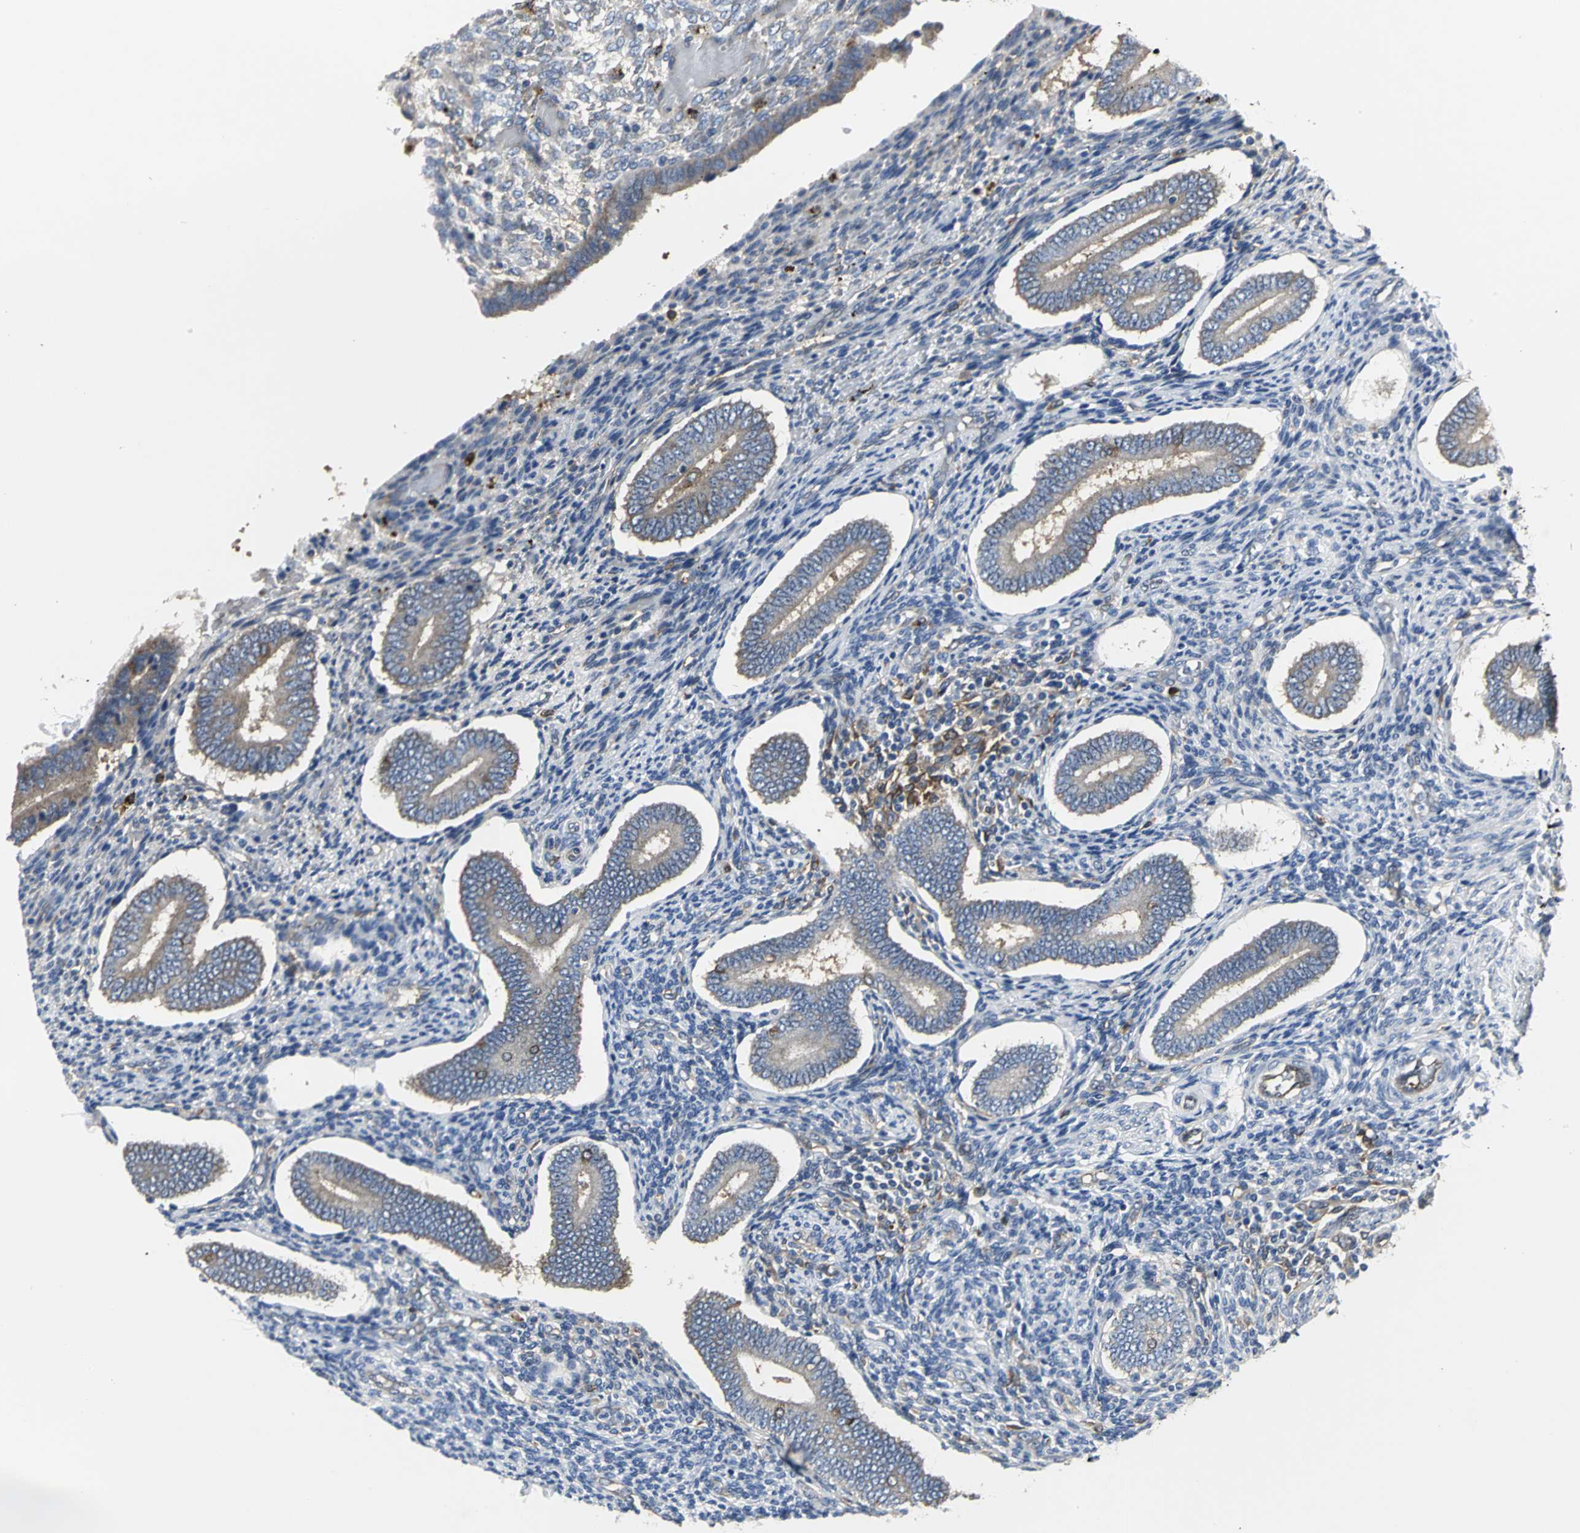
{"staining": {"intensity": "negative", "quantity": "none", "location": "none"}, "tissue": "endometrium", "cell_type": "Cells in endometrial stroma", "image_type": "normal", "snomed": [{"axis": "morphology", "description": "Normal tissue, NOS"}, {"axis": "topography", "description": "Endometrium"}], "caption": "Immunohistochemistry (IHC) image of normal human endometrium stained for a protein (brown), which exhibits no positivity in cells in endometrial stroma. The staining is performed using DAB brown chromogen with nuclei counter-stained in using hematoxylin.", "gene": "CHRNB1", "patient": {"sex": "female", "age": 42}}